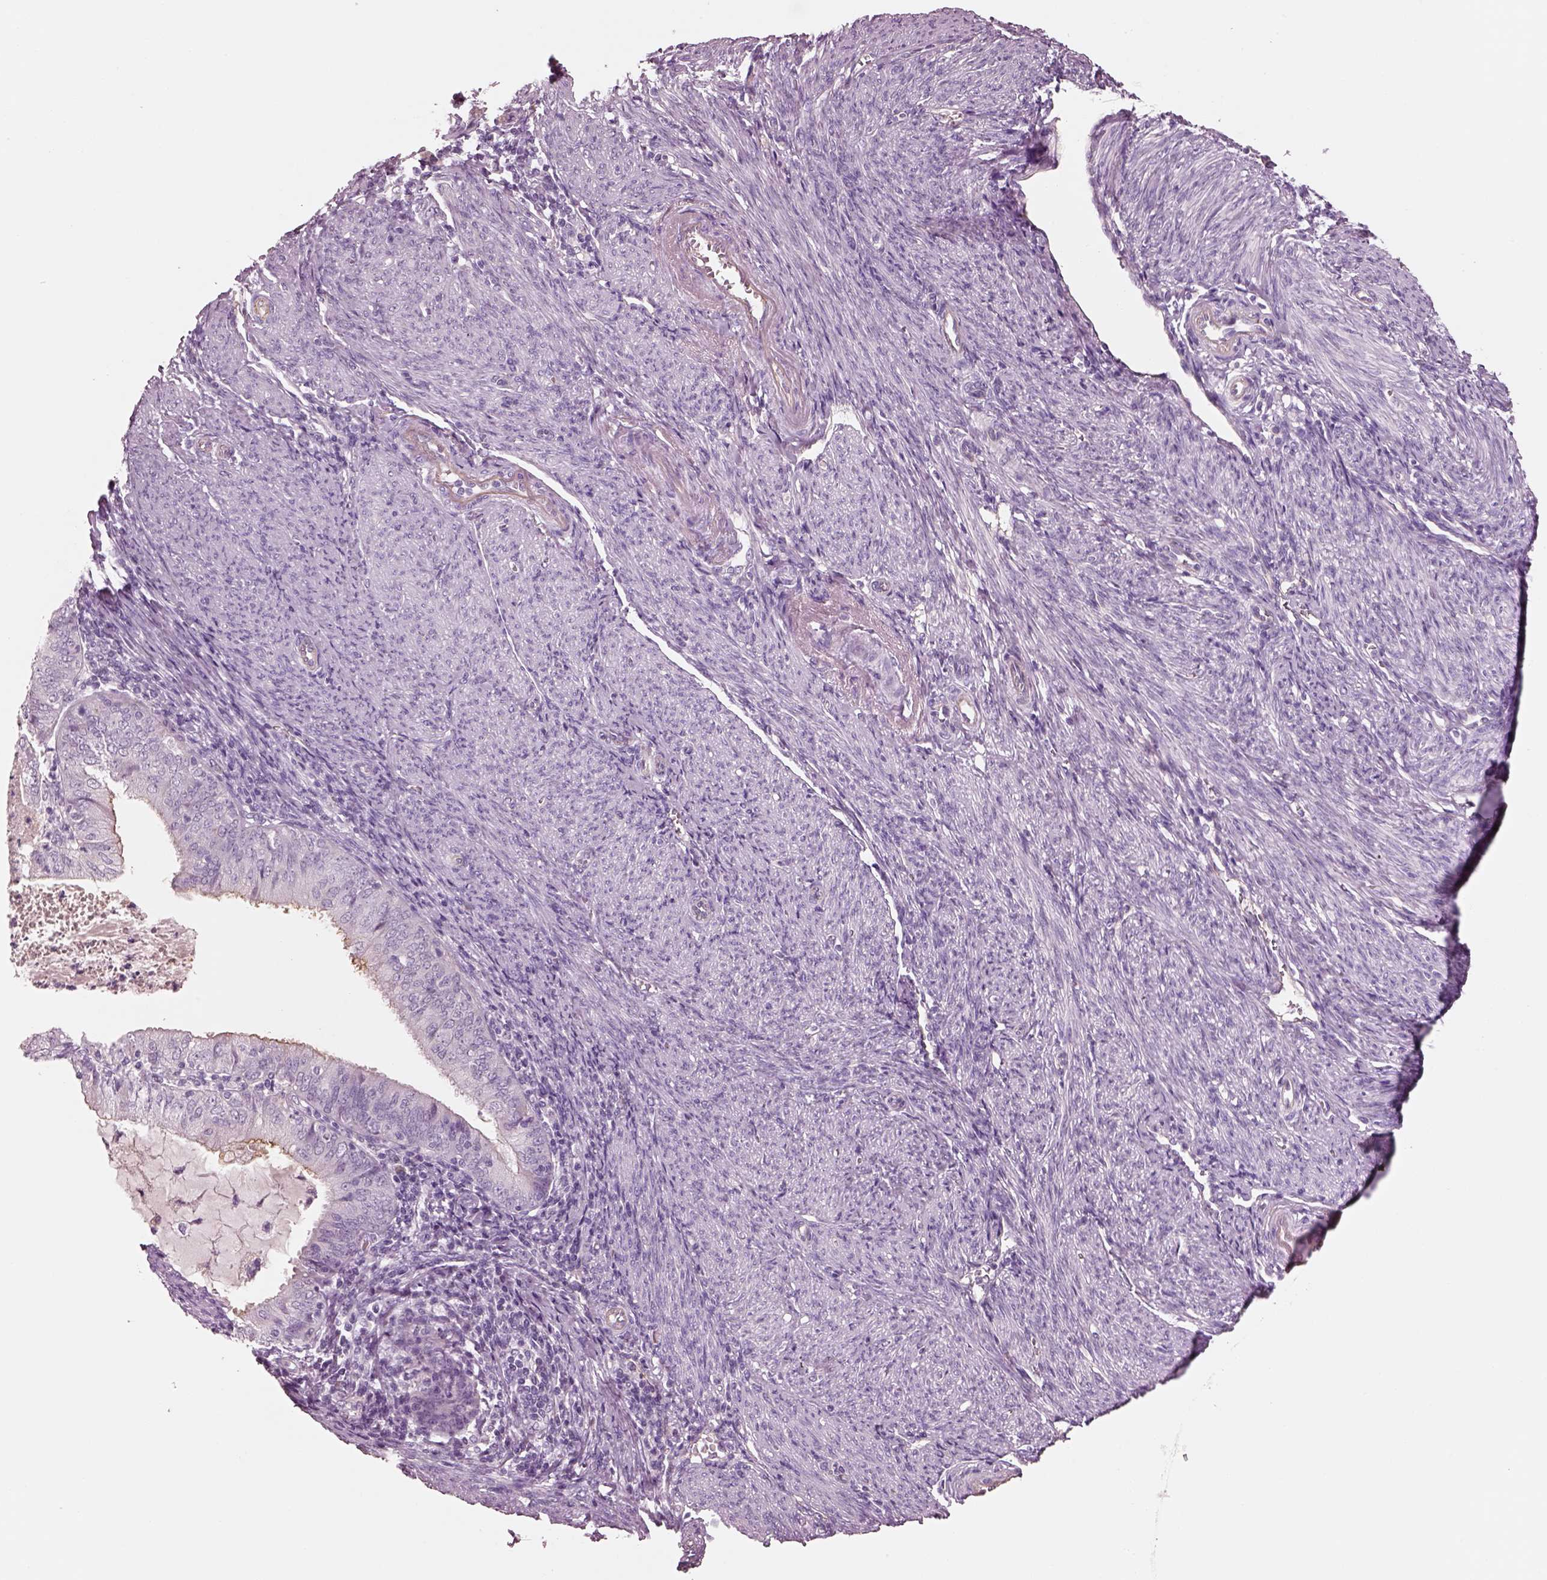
{"staining": {"intensity": "negative", "quantity": "none", "location": "none"}, "tissue": "endometrial cancer", "cell_type": "Tumor cells", "image_type": "cancer", "snomed": [{"axis": "morphology", "description": "Adenocarcinoma, NOS"}, {"axis": "topography", "description": "Endometrium"}], "caption": "Immunohistochemistry (IHC) photomicrograph of endometrial cancer (adenocarcinoma) stained for a protein (brown), which displays no expression in tumor cells.", "gene": "IGLL1", "patient": {"sex": "female", "age": 57}}